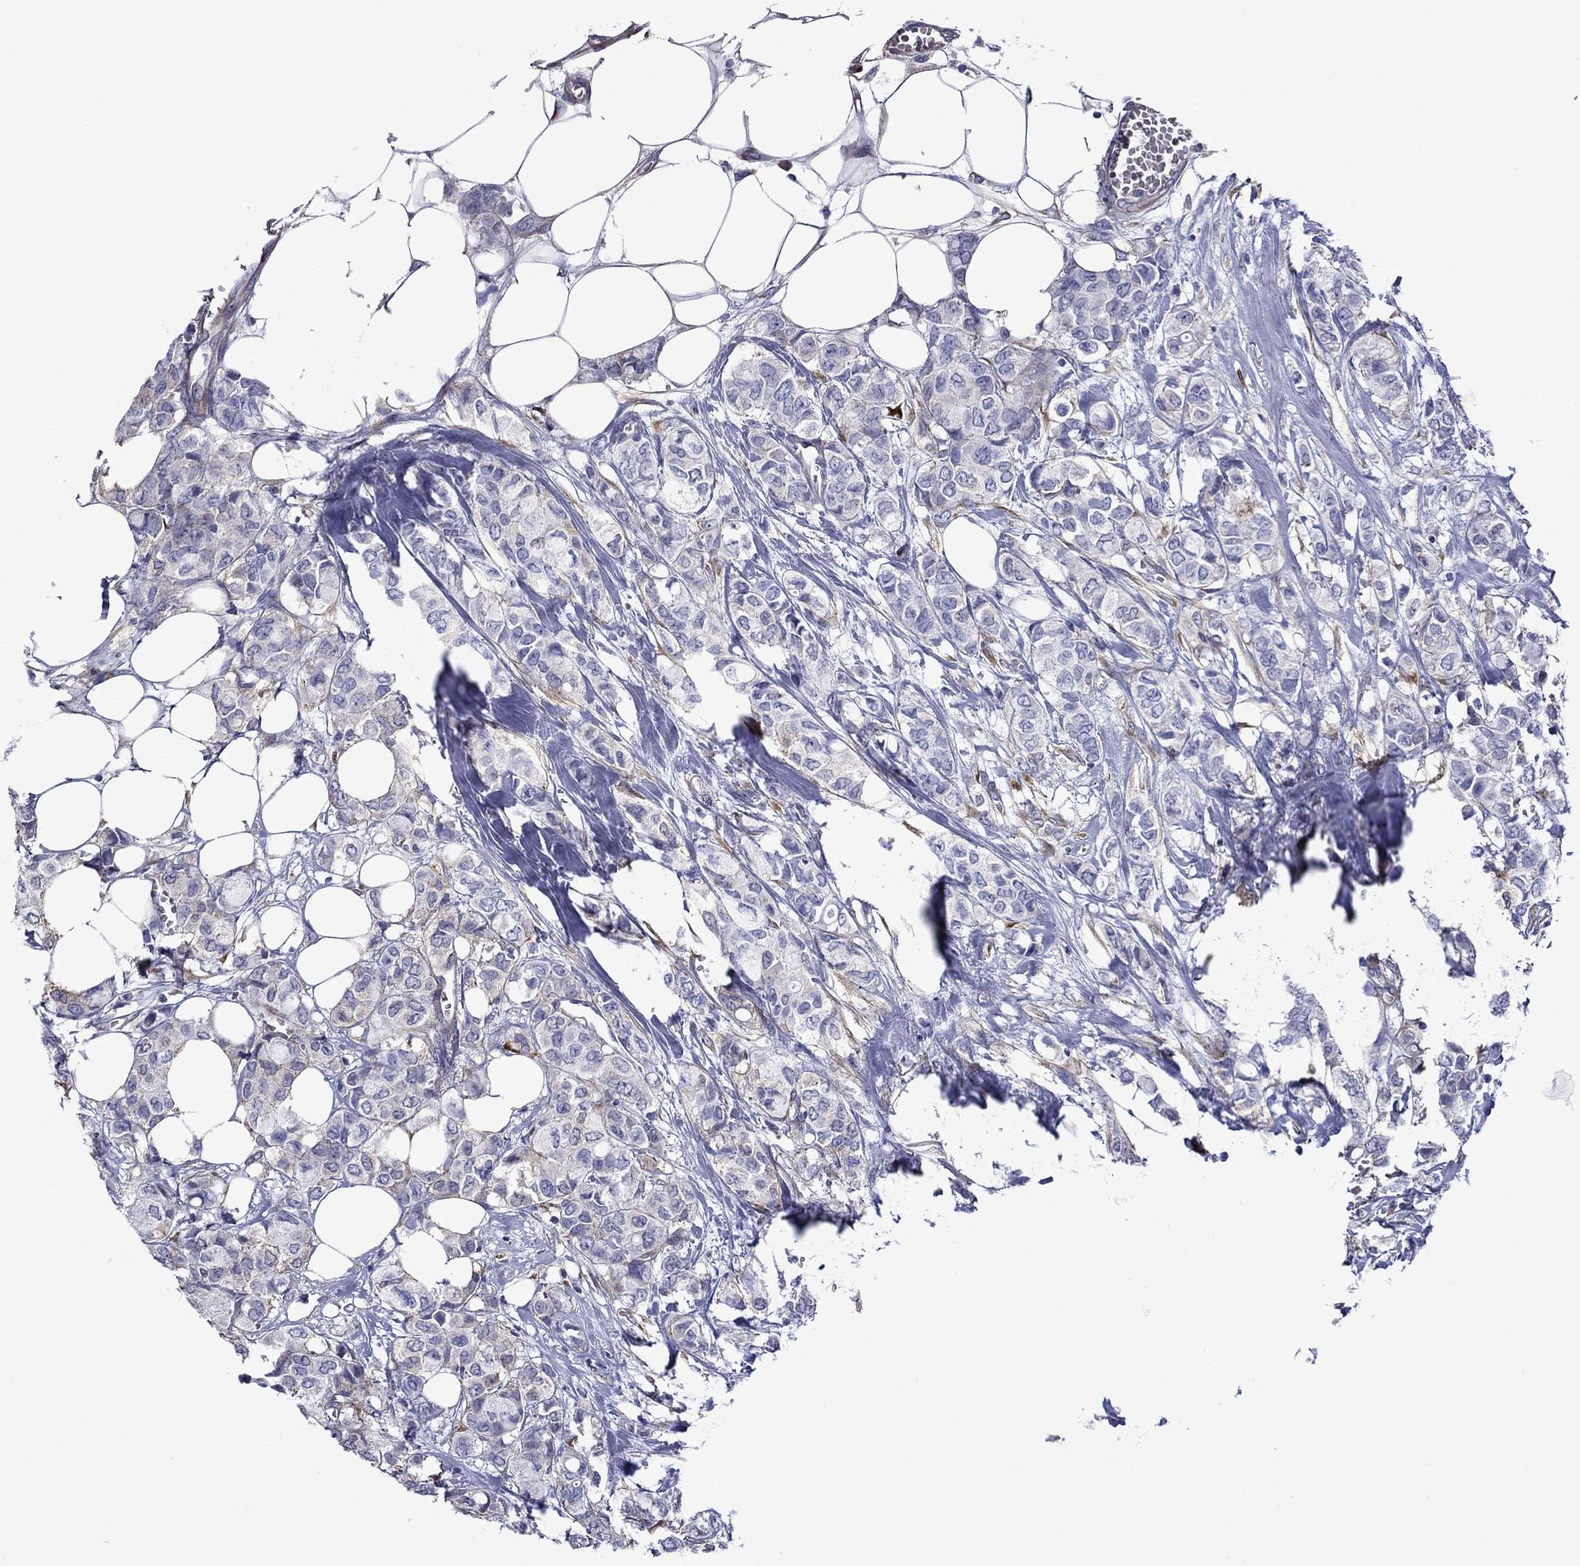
{"staining": {"intensity": "negative", "quantity": "none", "location": "none"}, "tissue": "breast cancer", "cell_type": "Tumor cells", "image_type": "cancer", "snomed": [{"axis": "morphology", "description": "Duct carcinoma"}, {"axis": "topography", "description": "Breast"}], "caption": "The histopathology image demonstrates no significant staining in tumor cells of breast intraductal carcinoma.", "gene": "HSPG2", "patient": {"sex": "female", "age": 85}}